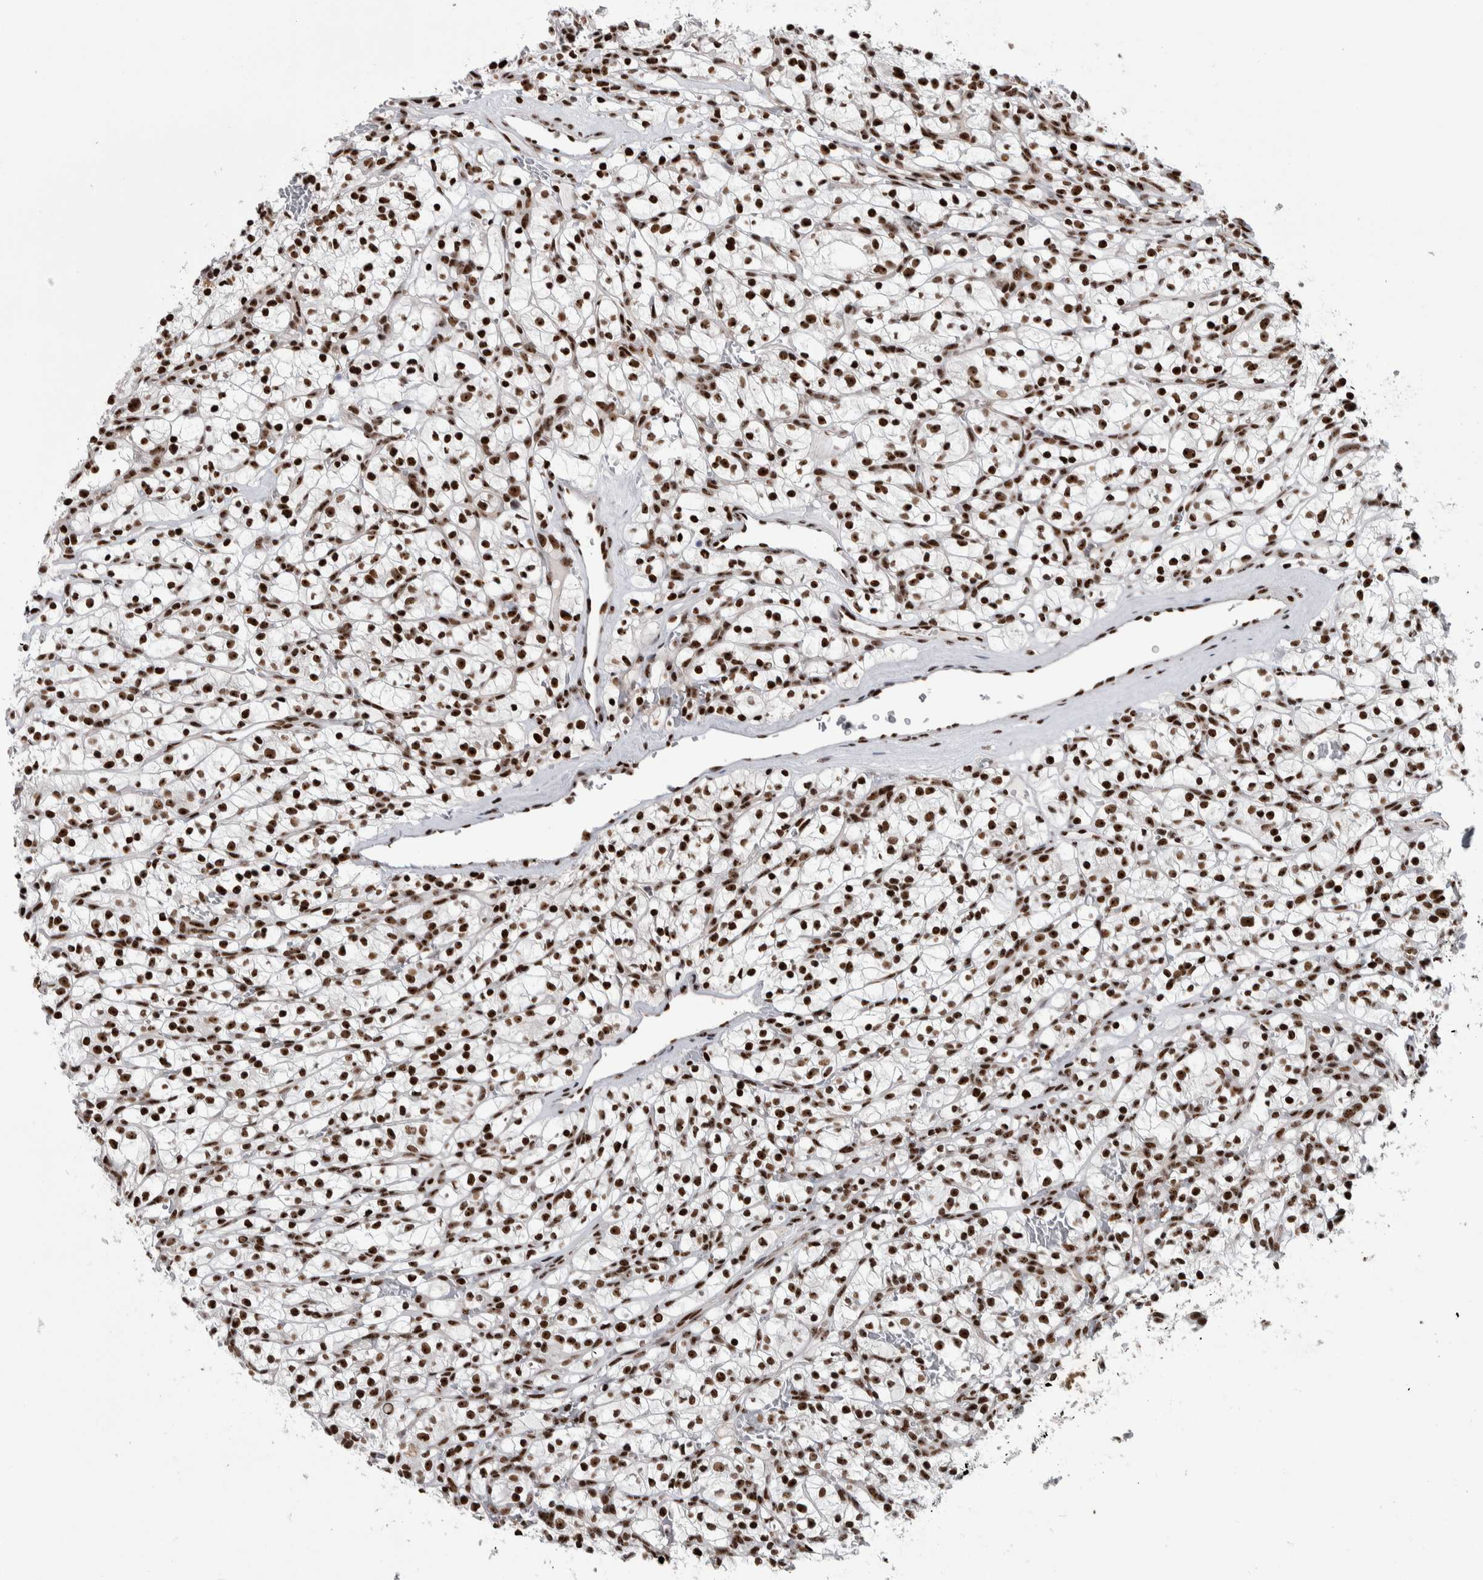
{"staining": {"intensity": "strong", "quantity": ">75%", "location": "nuclear"}, "tissue": "renal cancer", "cell_type": "Tumor cells", "image_type": "cancer", "snomed": [{"axis": "morphology", "description": "Adenocarcinoma, NOS"}, {"axis": "topography", "description": "Kidney"}], "caption": "The photomicrograph demonstrates a brown stain indicating the presence of a protein in the nuclear of tumor cells in adenocarcinoma (renal). (brown staining indicates protein expression, while blue staining denotes nuclei).", "gene": "NCL", "patient": {"sex": "female", "age": 57}}